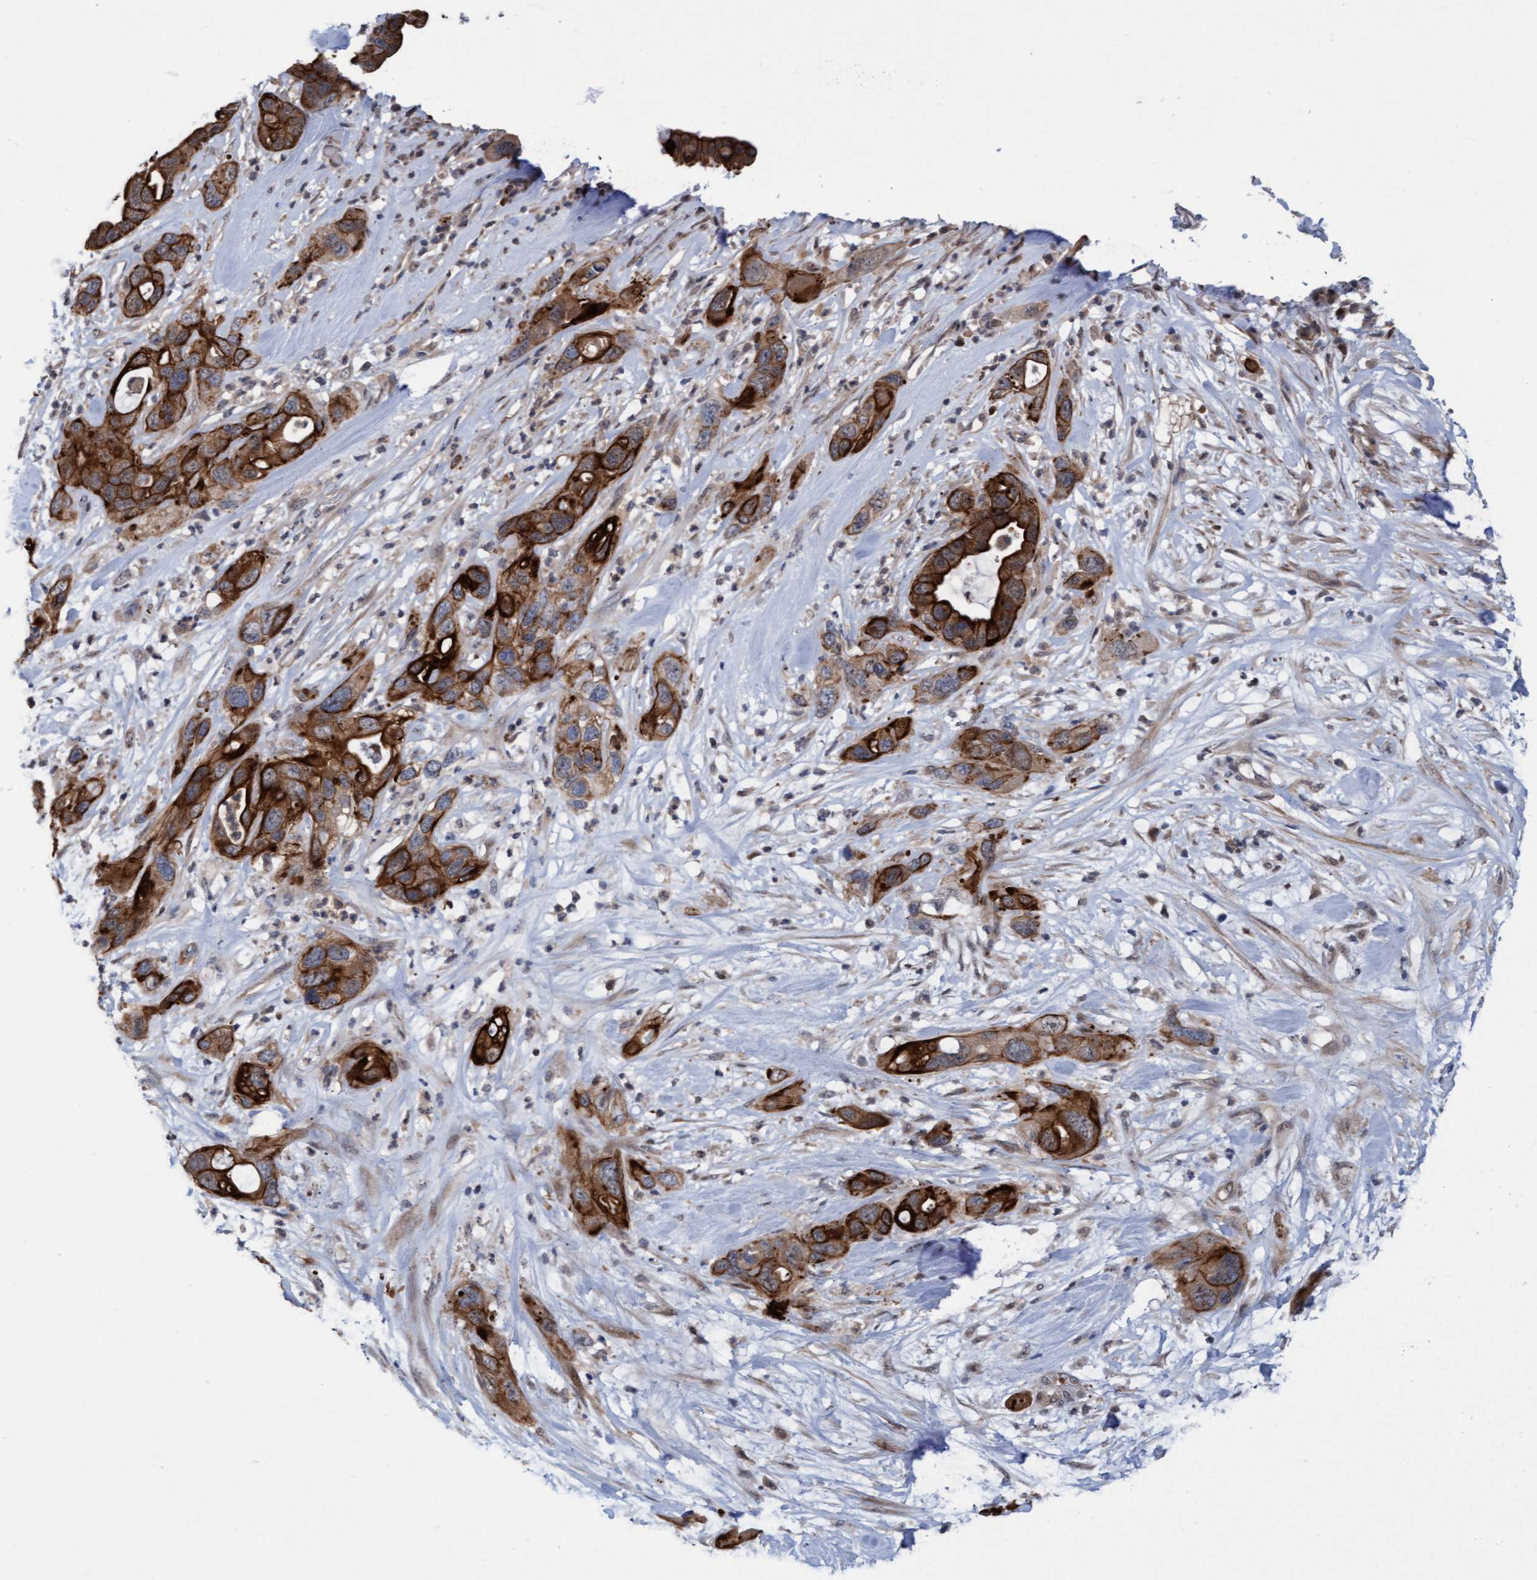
{"staining": {"intensity": "strong", "quantity": ">75%", "location": "cytoplasmic/membranous"}, "tissue": "pancreatic cancer", "cell_type": "Tumor cells", "image_type": "cancer", "snomed": [{"axis": "morphology", "description": "Adenocarcinoma, NOS"}, {"axis": "topography", "description": "Pancreas"}], "caption": "Strong cytoplasmic/membranous positivity for a protein is present in about >75% of tumor cells of pancreatic cancer using immunohistochemistry.", "gene": "RAP1GAP2", "patient": {"sex": "female", "age": 71}}